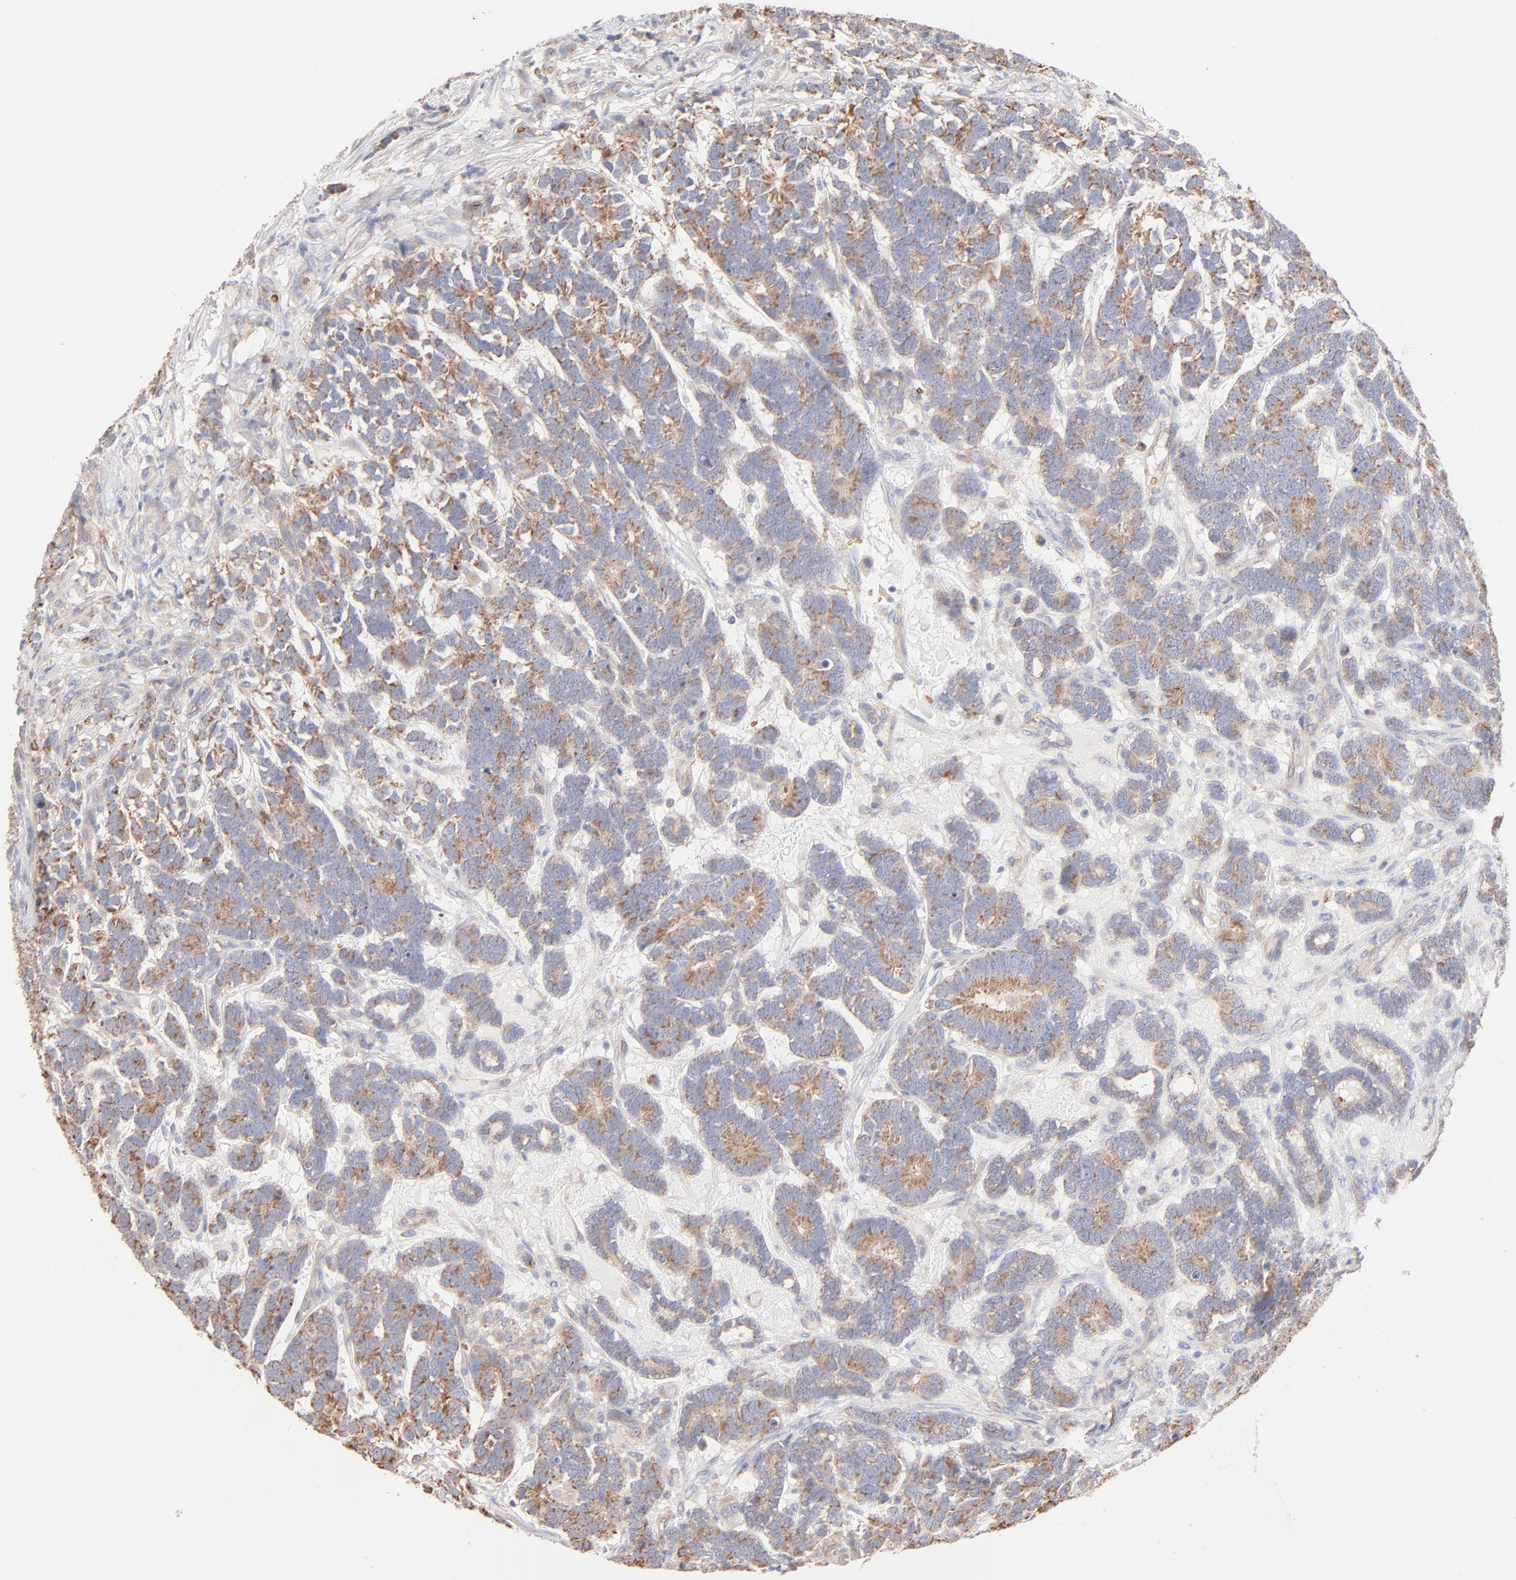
{"staining": {"intensity": "weak", "quantity": ">75%", "location": "cytoplasmic/membranous"}, "tissue": "testis cancer", "cell_type": "Tumor cells", "image_type": "cancer", "snomed": [{"axis": "morphology", "description": "Carcinoma, Embryonal, NOS"}, {"axis": "topography", "description": "Testis"}], "caption": "Weak cytoplasmic/membranous positivity for a protein is identified in approximately >75% of tumor cells of testis embryonal carcinoma using immunohistochemistry (IHC).", "gene": "SPTB", "patient": {"sex": "male", "age": 26}}